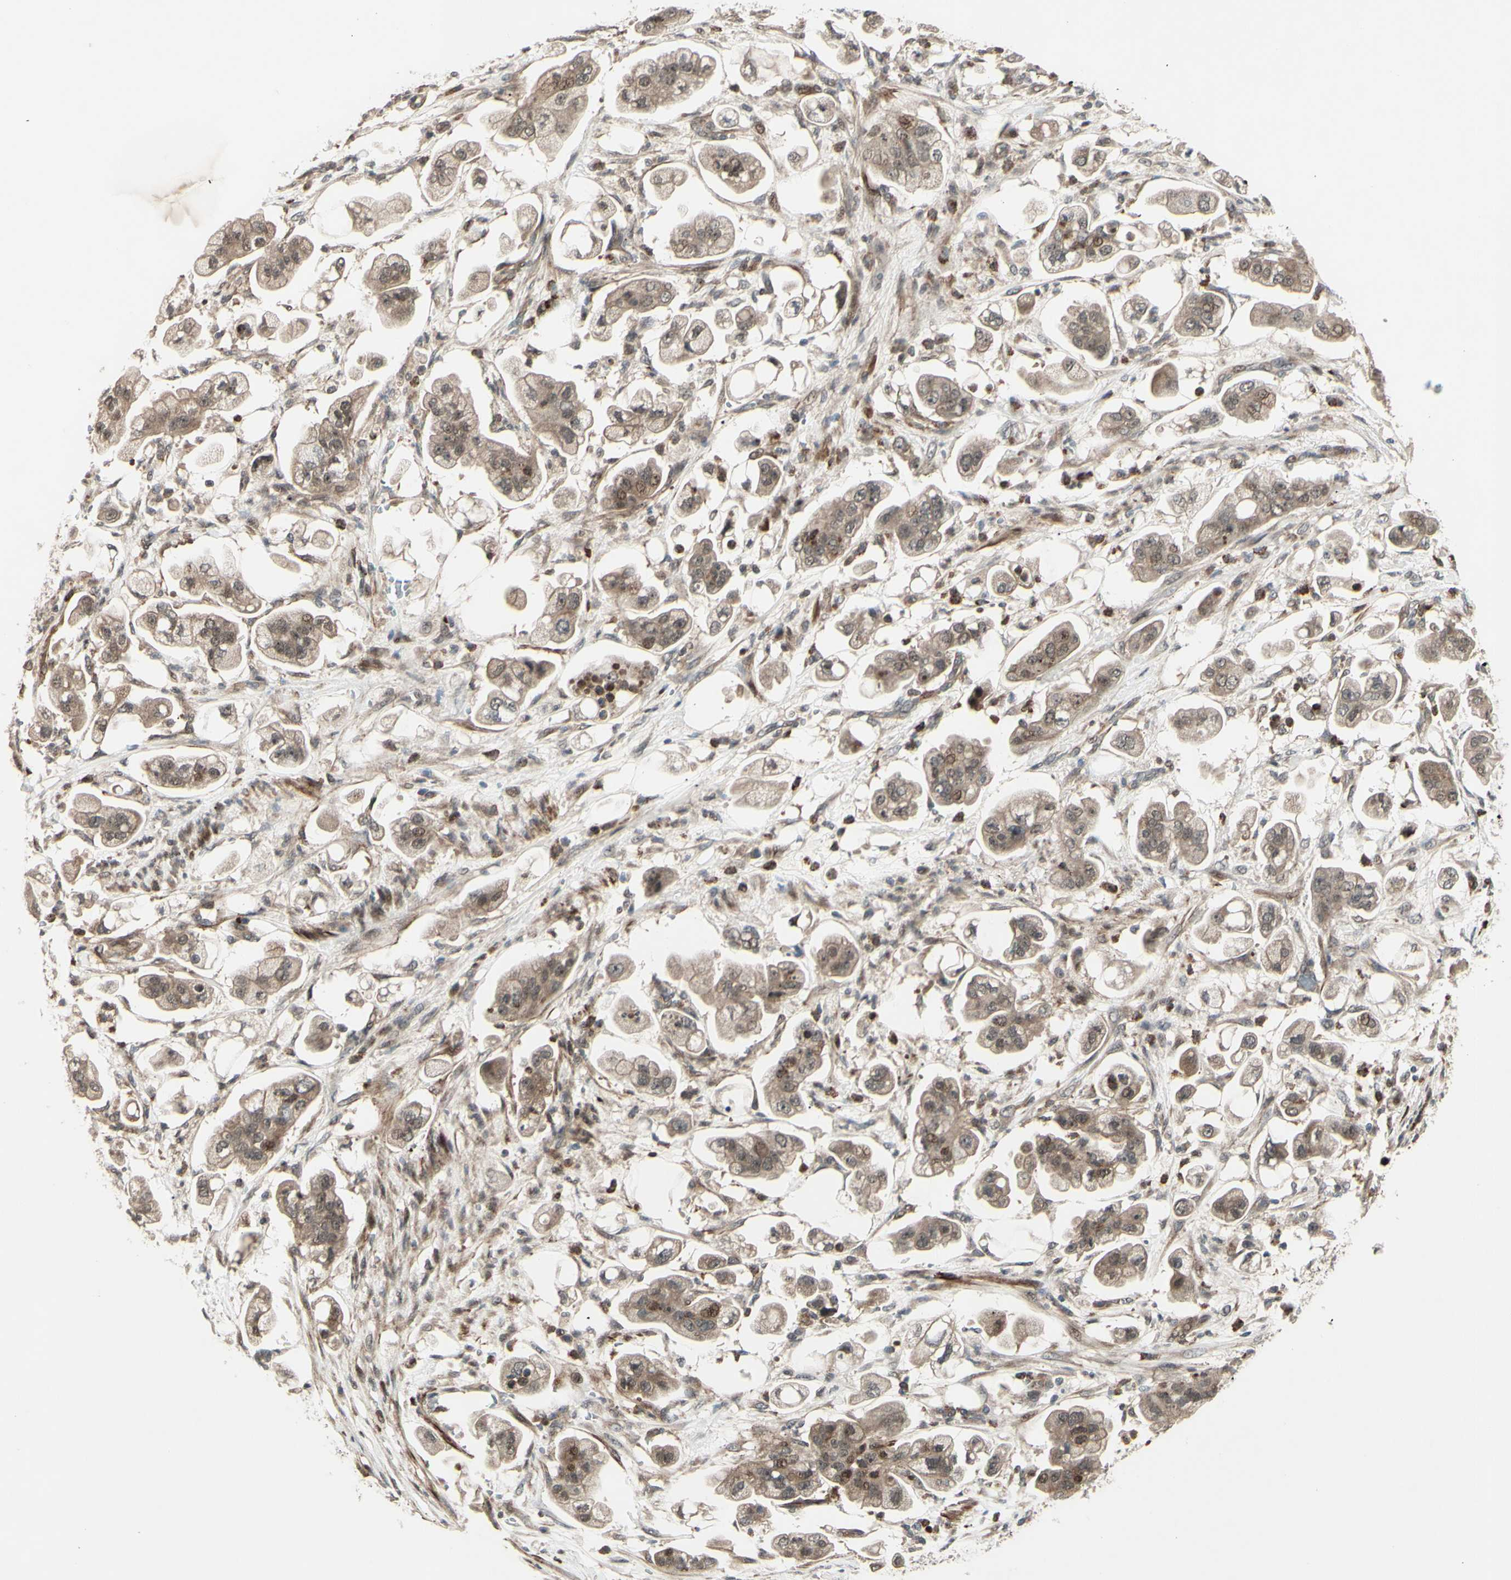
{"staining": {"intensity": "moderate", "quantity": ">75%", "location": "cytoplasmic/membranous,nuclear"}, "tissue": "stomach cancer", "cell_type": "Tumor cells", "image_type": "cancer", "snomed": [{"axis": "morphology", "description": "Adenocarcinoma, NOS"}, {"axis": "topography", "description": "Stomach"}], "caption": "A histopathology image showing moderate cytoplasmic/membranous and nuclear expression in about >75% of tumor cells in stomach cancer (adenocarcinoma), as visualized by brown immunohistochemical staining.", "gene": "MLF2", "patient": {"sex": "male", "age": 62}}